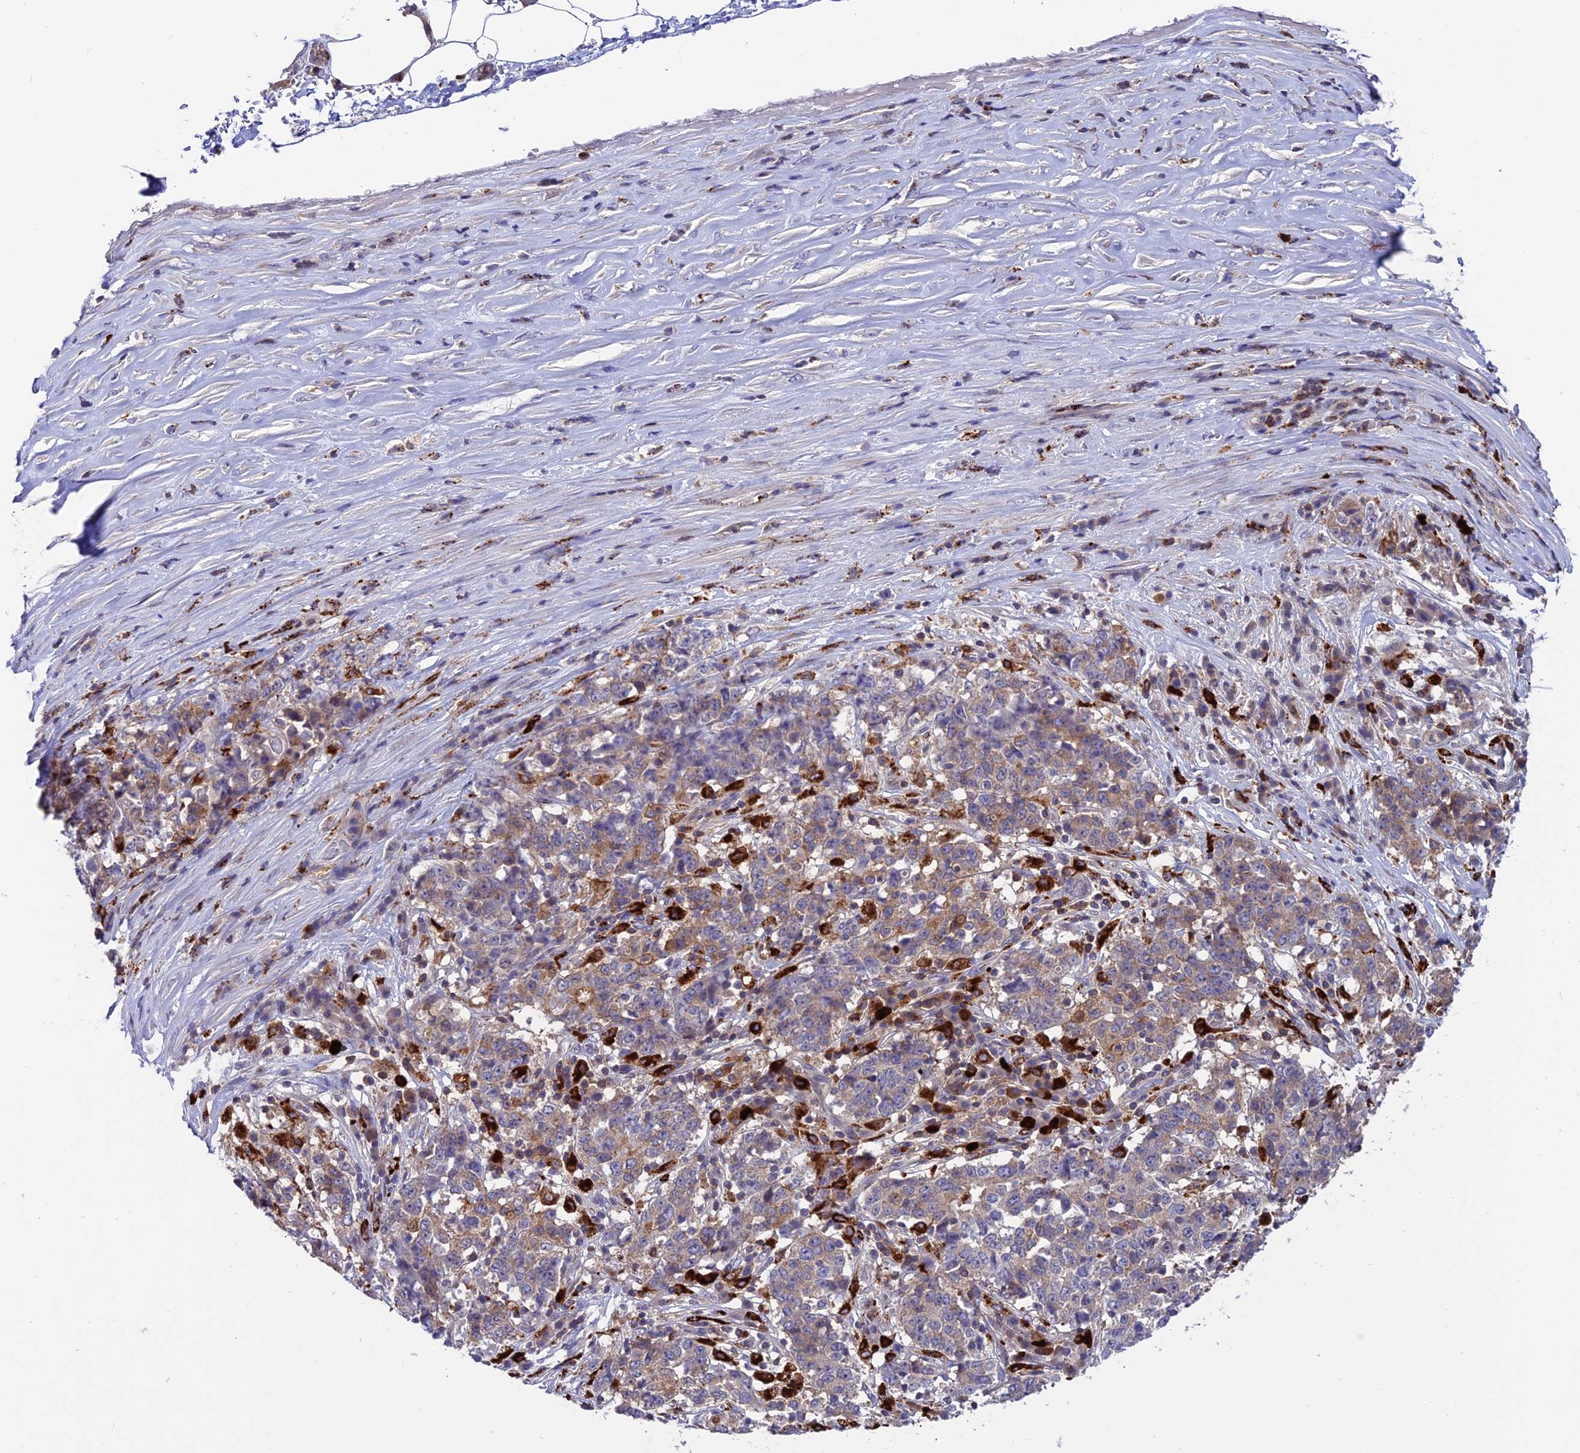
{"staining": {"intensity": "weak", "quantity": "25%-75%", "location": "cytoplasmic/membranous"}, "tissue": "stomach cancer", "cell_type": "Tumor cells", "image_type": "cancer", "snomed": [{"axis": "morphology", "description": "Adenocarcinoma, NOS"}, {"axis": "topography", "description": "Stomach"}], "caption": "Stomach adenocarcinoma stained with immunohistochemistry displays weak cytoplasmic/membranous expression in approximately 25%-75% of tumor cells.", "gene": "ARHGEF18", "patient": {"sex": "male", "age": 59}}